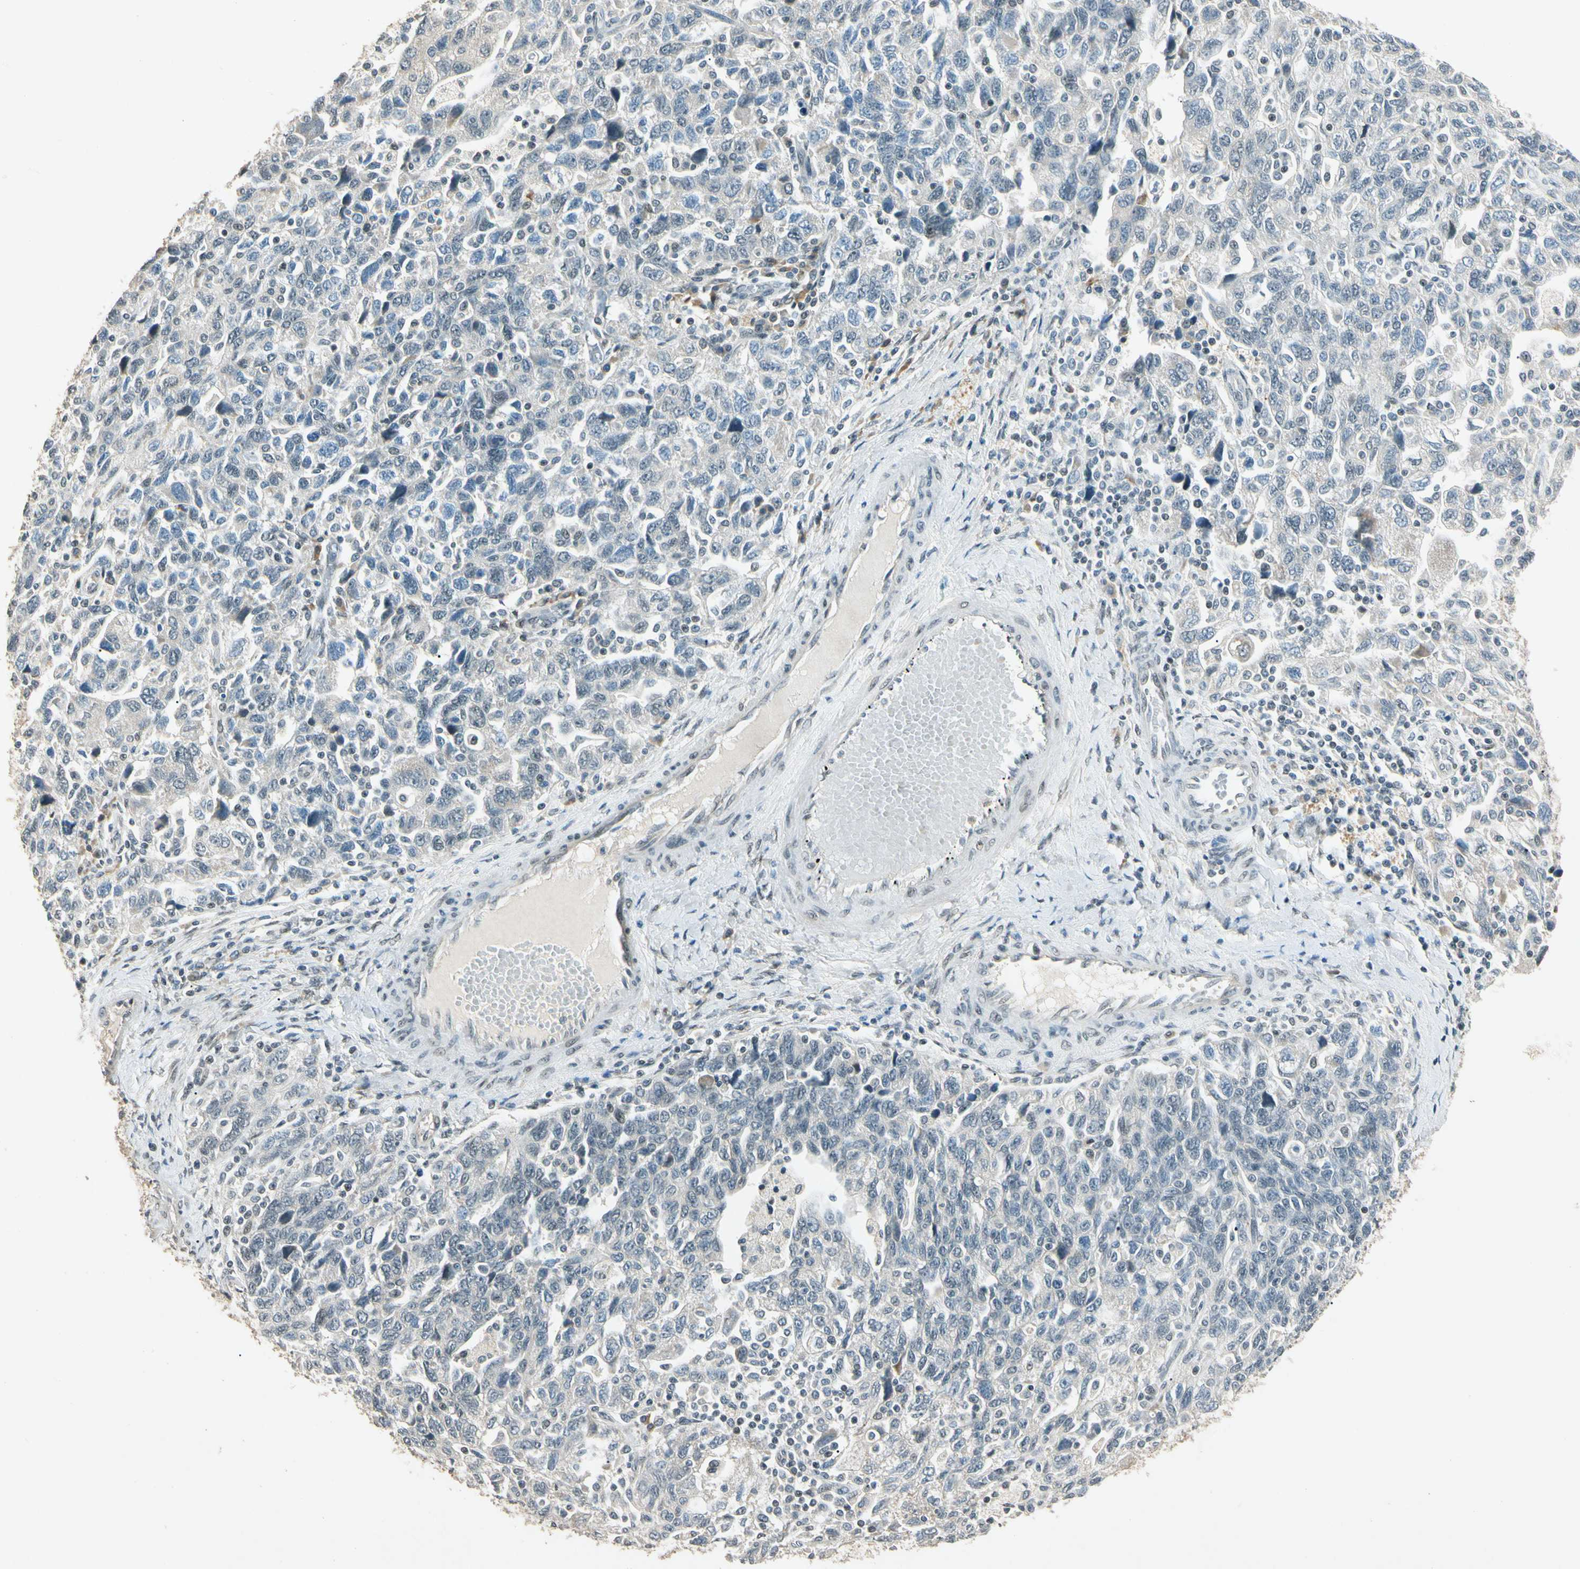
{"staining": {"intensity": "weak", "quantity": "<25%", "location": "cytoplasmic/membranous"}, "tissue": "ovarian cancer", "cell_type": "Tumor cells", "image_type": "cancer", "snomed": [{"axis": "morphology", "description": "Carcinoma, NOS"}, {"axis": "morphology", "description": "Cystadenocarcinoma, serous, NOS"}, {"axis": "topography", "description": "Ovary"}], "caption": "IHC image of ovarian carcinoma stained for a protein (brown), which shows no staining in tumor cells.", "gene": "ZBTB4", "patient": {"sex": "female", "age": 69}}